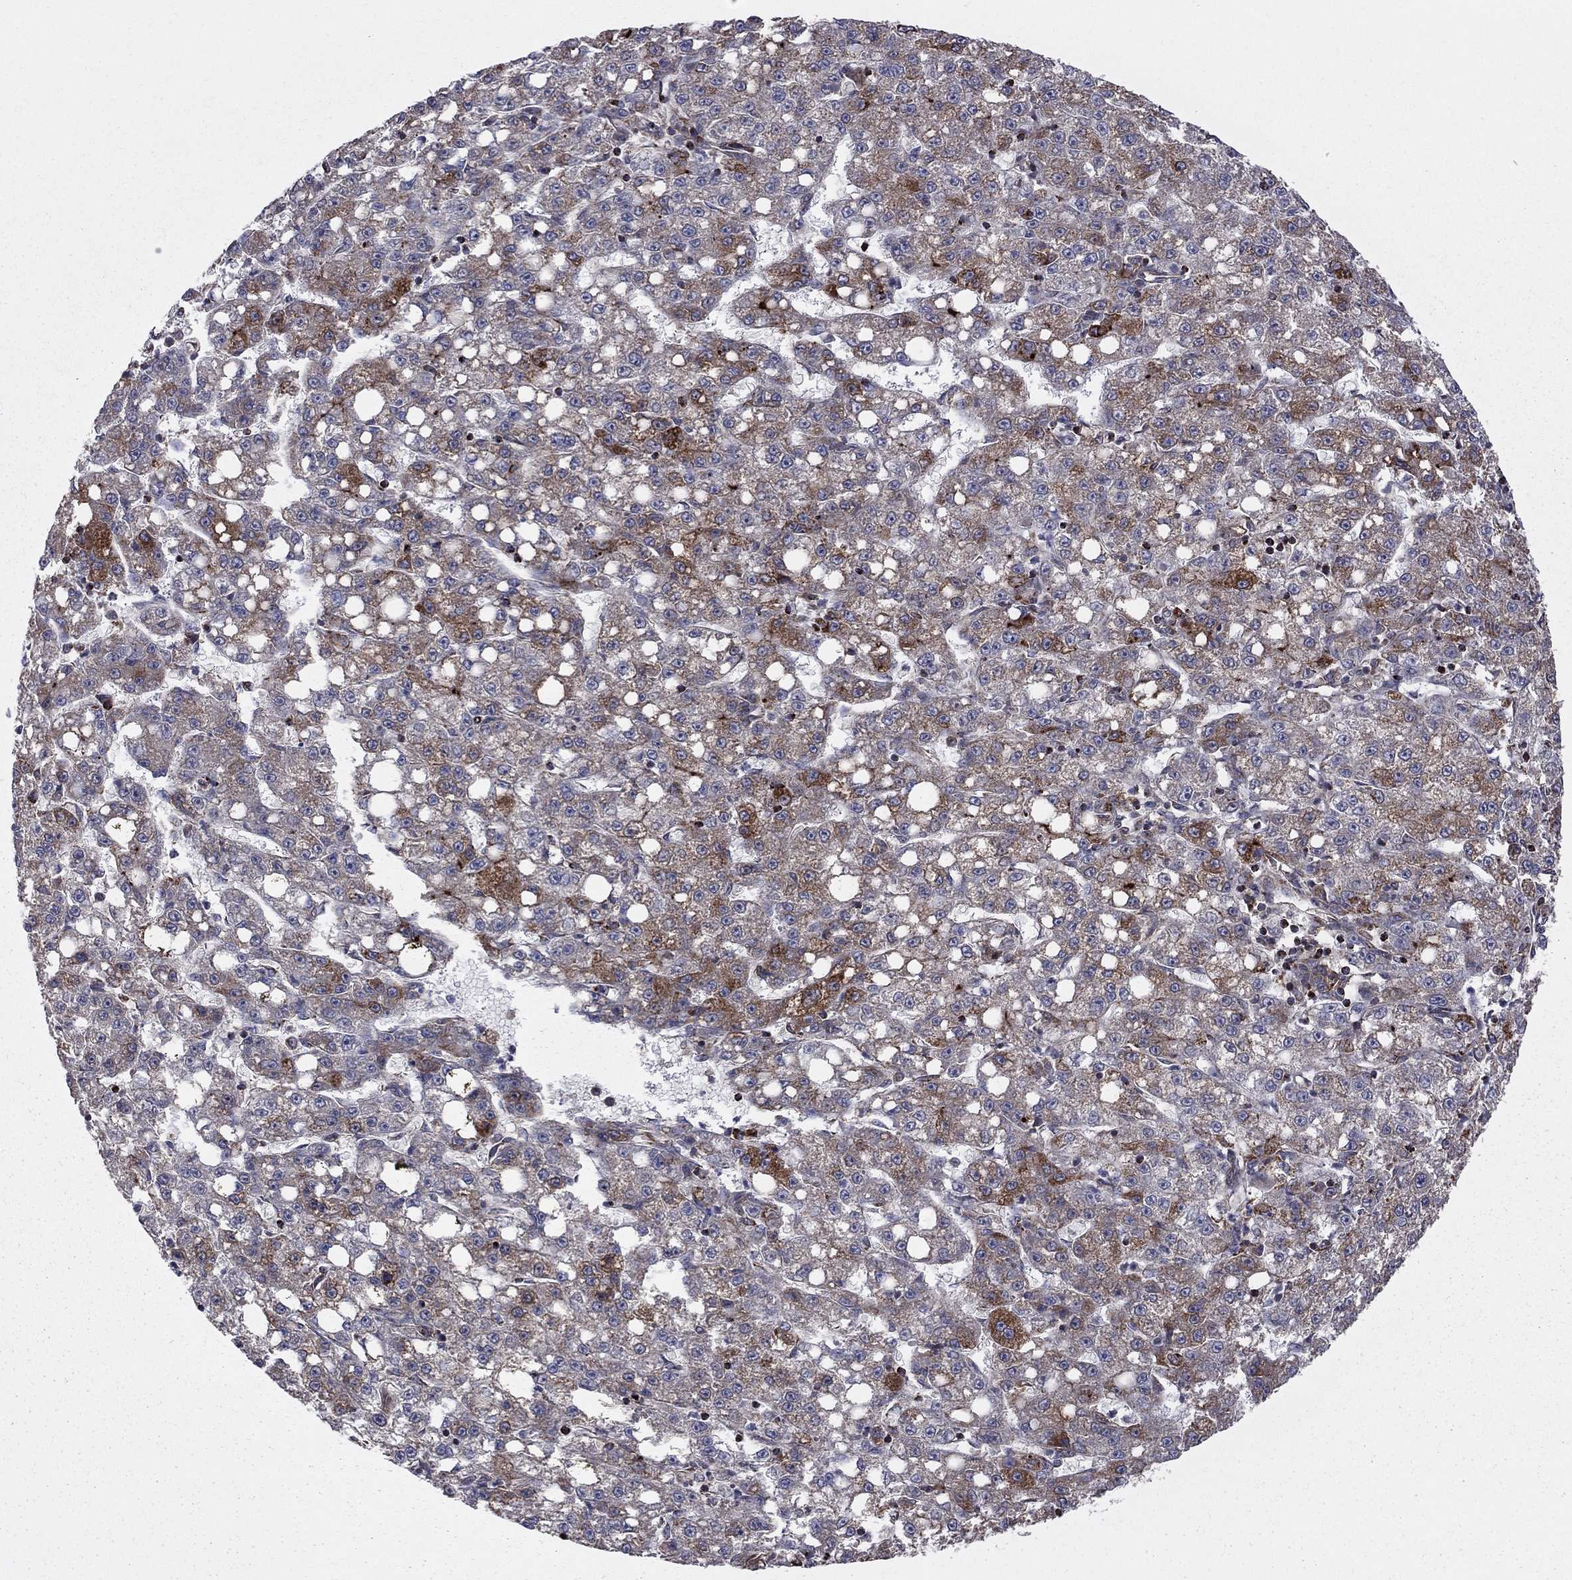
{"staining": {"intensity": "strong", "quantity": "<25%", "location": "cytoplasmic/membranous"}, "tissue": "liver cancer", "cell_type": "Tumor cells", "image_type": "cancer", "snomed": [{"axis": "morphology", "description": "Carcinoma, Hepatocellular, NOS"}, {"axis": "topography", "description": "Liver"}], "caption": "Immunohistochemistry (IHC) staining of liver hepatocellular carcinoma, which reveals medium levels of strong cytoplasmic/membranous staining in approximately <25% of tumor cells indicating strong cytoplasmic/membranous protein staining. The staining was performed using DAB (brown) for protein detection and nuclei were counterstained in hematoxylin (blue).", "gene": "CLPTM1", "patient": {"sex": "female", "age": 65}}